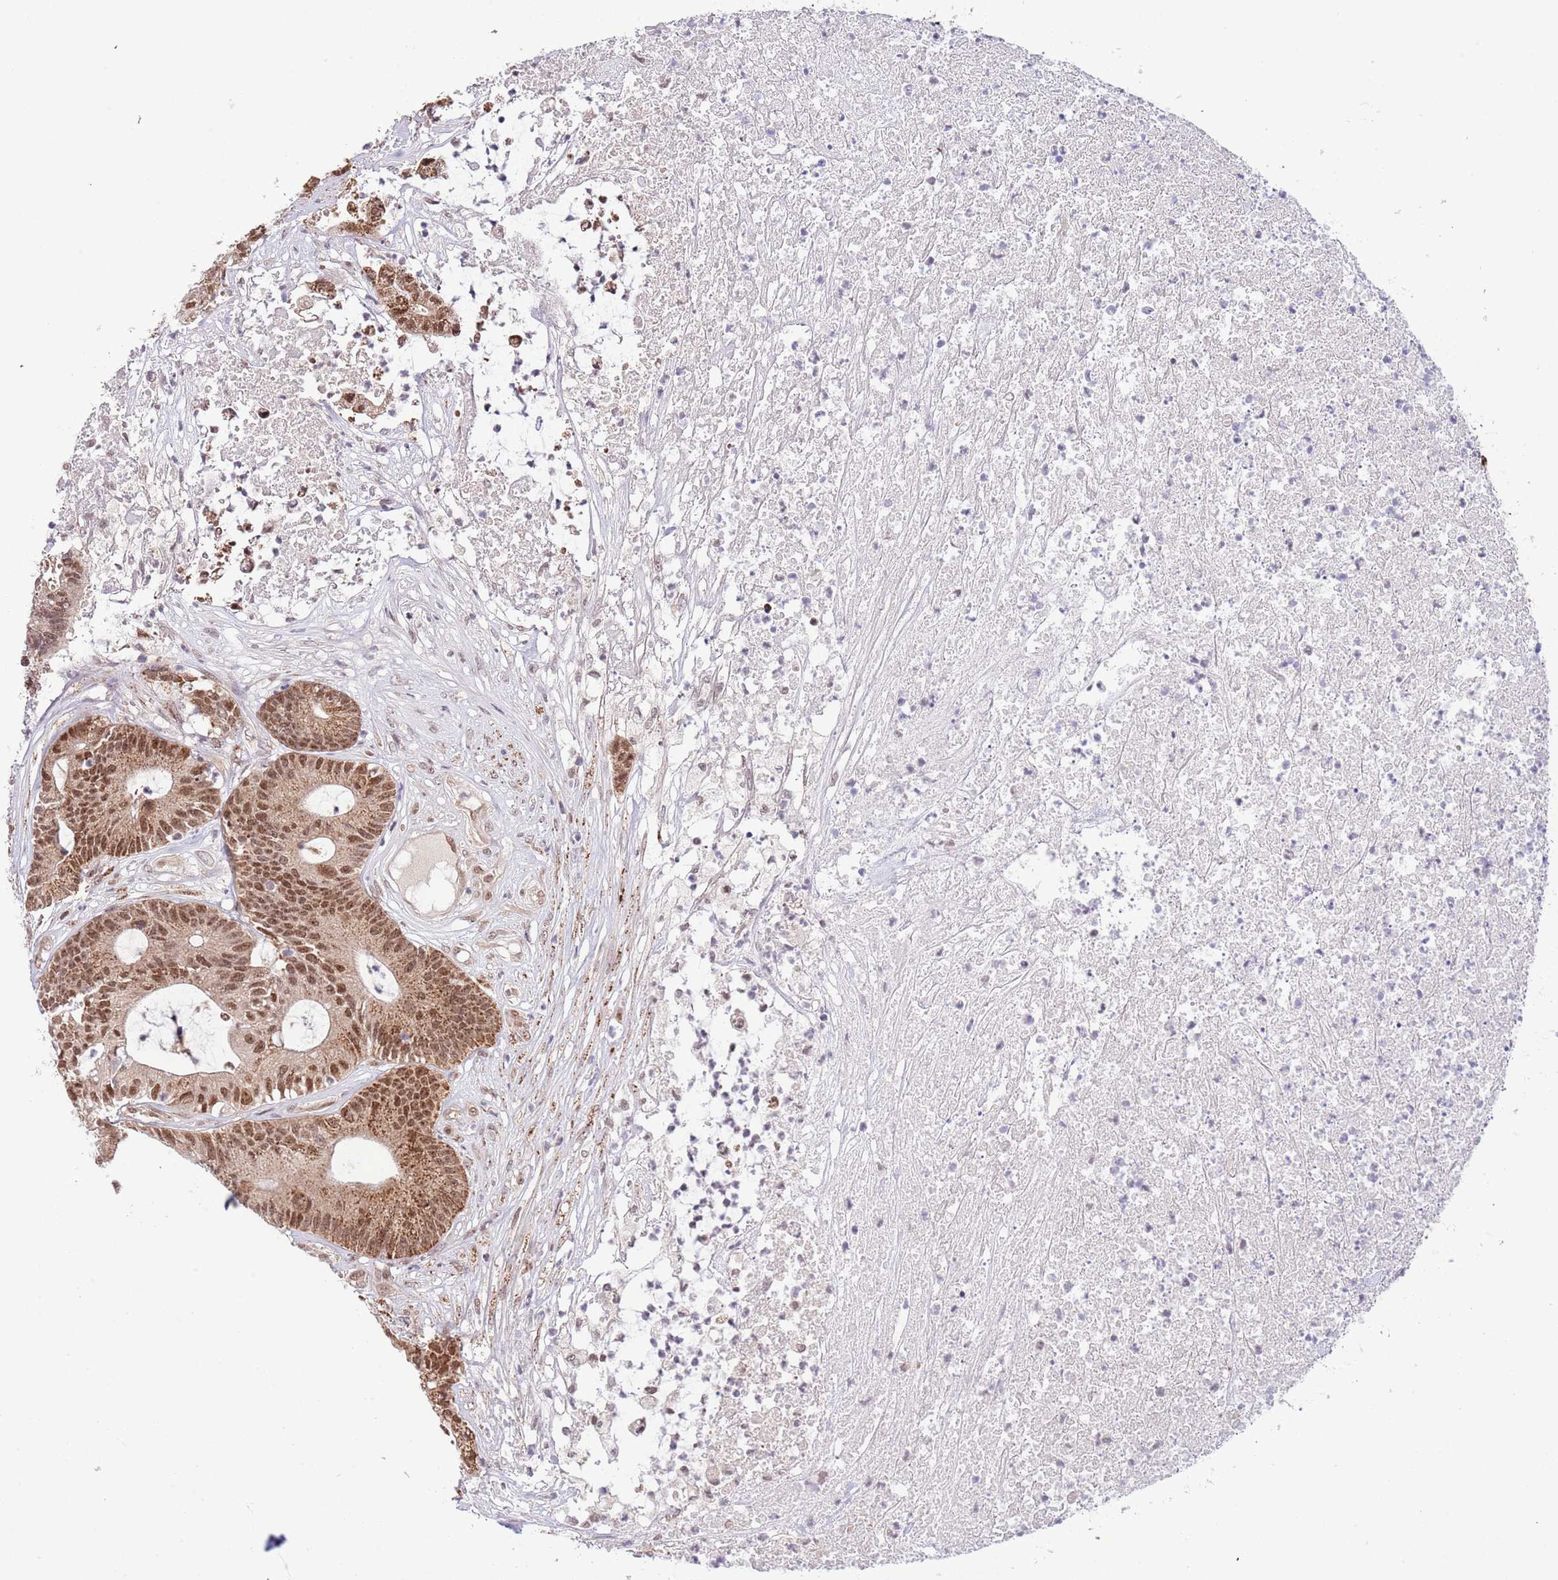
{"staining": {"intensity": "moderate", "quantity": ">75%", "location": "cytoplasmic/membranous,nuclear"}, "tissue": "colorectal cancer", "cell_type": "Tumor cells", "image_type": "cancer", "snomed": [{"axis": "morphology", "description": "Adenocarcinoma, NOS"}, {"axis": "topography", "description": "Colon"}], "caption": "High-magnification brightfield microscopy of colorectal cancer (adenocarcinoma) stained with DAB (3,3'-diaminobenzidine) (brown) and counterstained with hematoxylin (blue). tumor cells exhibit moderate cytoplasmic/membranous and nuclear staining is appreciated in approximately>75% of cells.", "gene": "CHD1", "patient": {"sex": "female", "age": 84}}